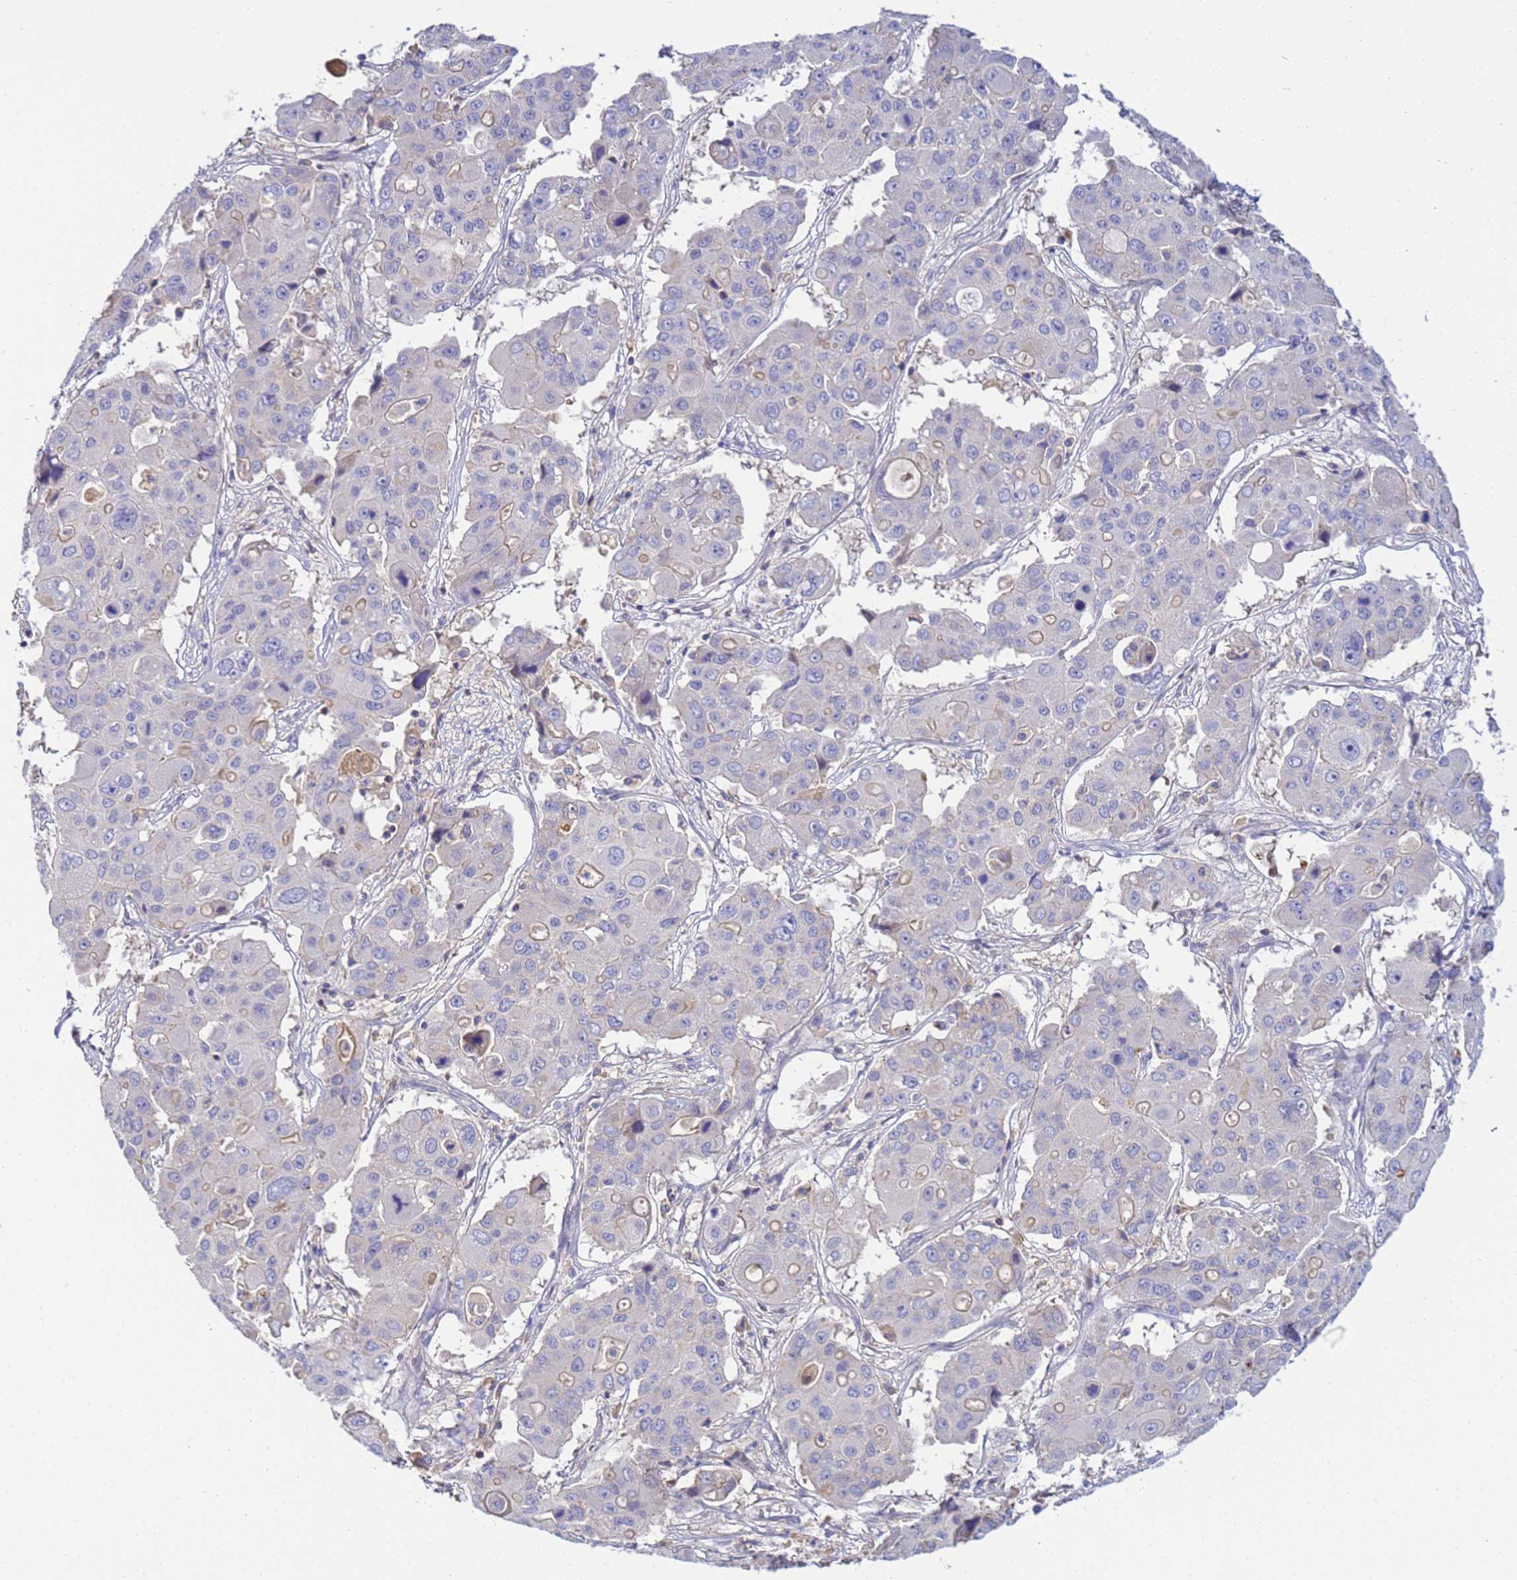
{"staining": {"intensity": "weak", "quantity": "<25%", "location": "cytoplasmic/membranous"}, "tissue": "liver cancer", "cell_type": "Tumor cells", "image_type": "cancer", "snomed": [{"axis": "morphology", "description": "Cholangiocarcinoma"}, {"axis": "topography", "description": "Liver"}], "caption": "The histopathology image displays no significant positivity in tumor cells of liver cholangiocarcinoma.", "gene": "TBCD", "patient": {"sex": "male", "age": 67}}